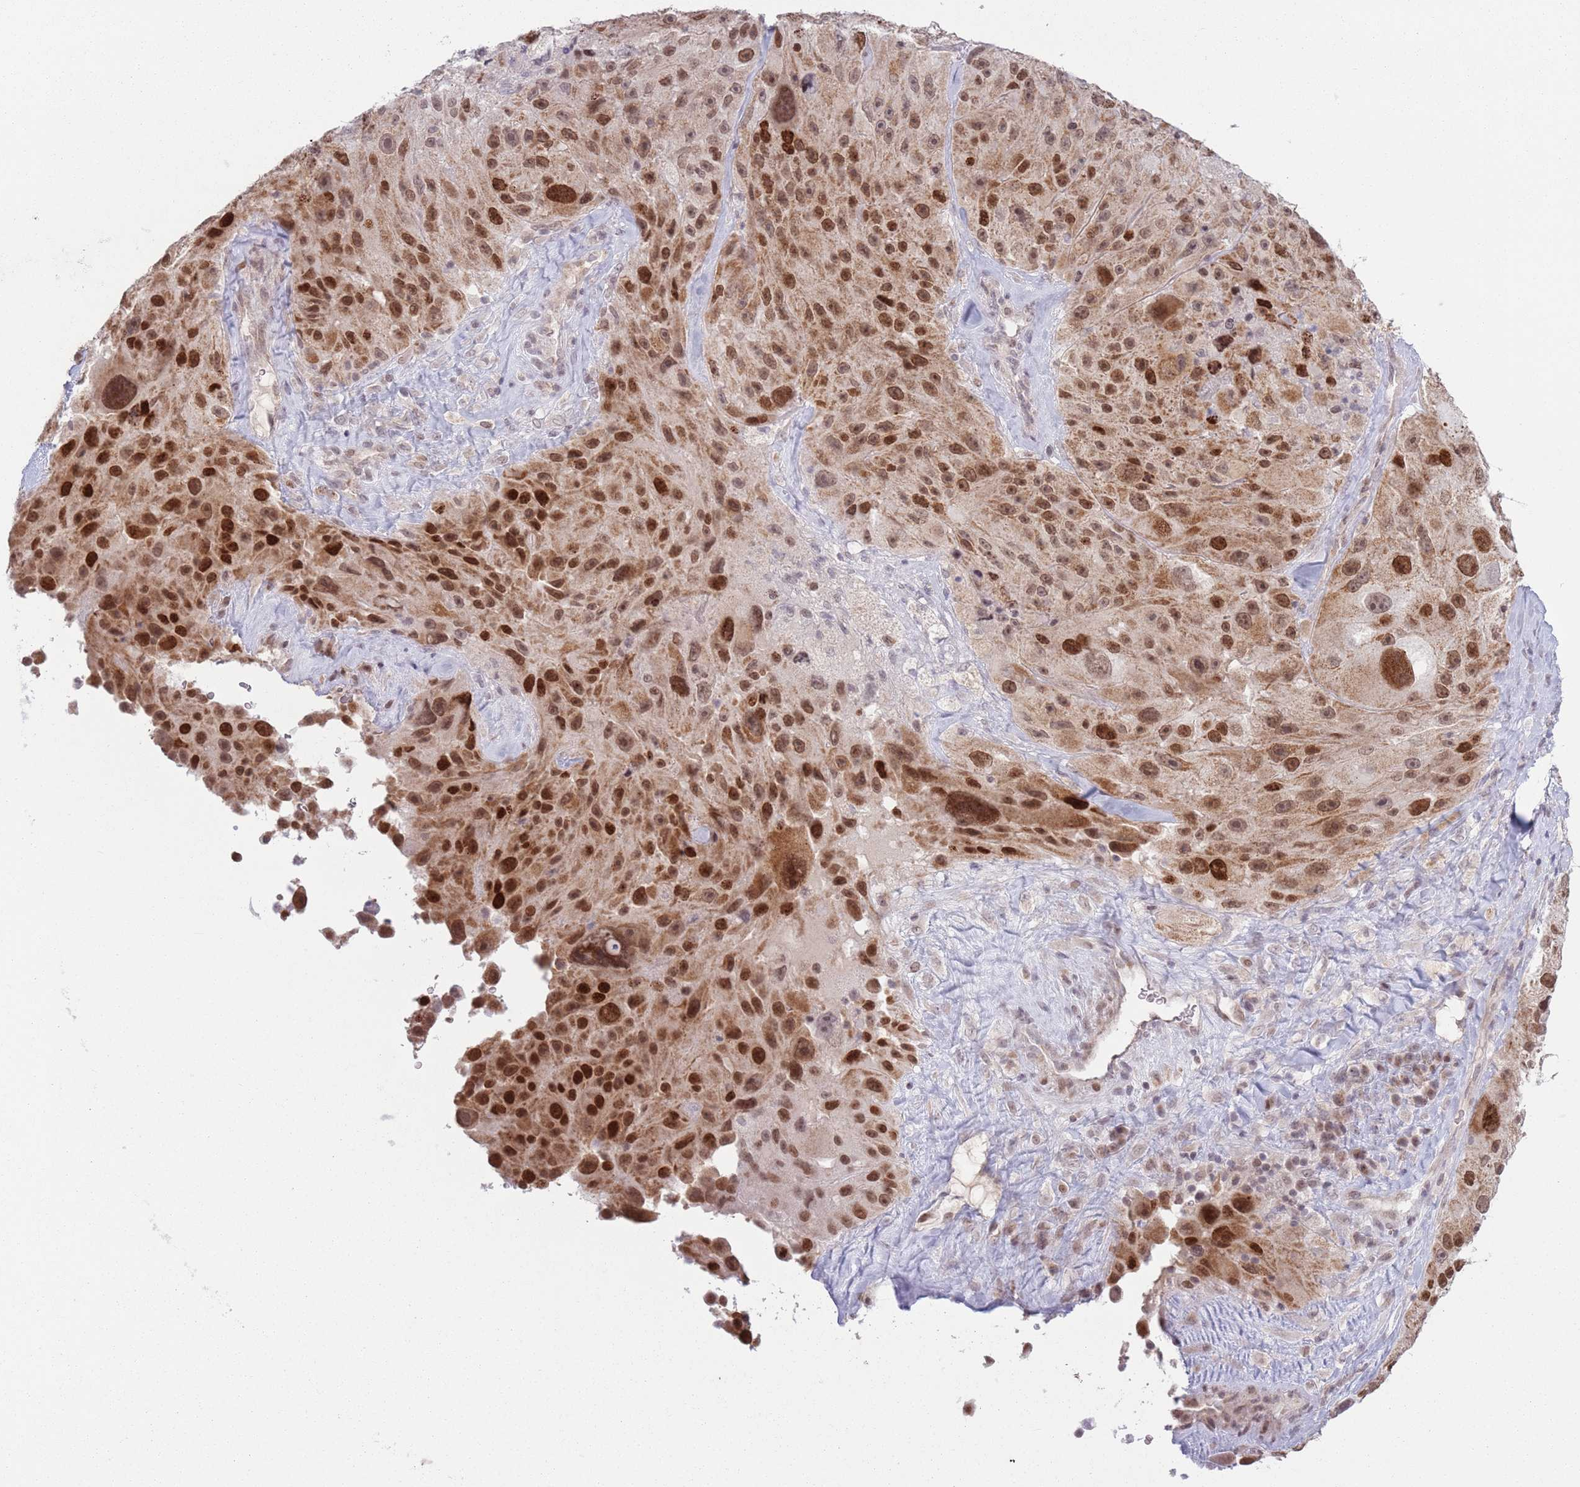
{"staining": {"intensity": "strong", "quantity": ">75%", "location": "nuclear"}, "tissue": "melanoma", "cell_type": "Tumor cells", "image_type": "cancer", "snomed": [{"axis": "morphology", "description": "Malignant melanoma, Metastatic site"}, {"axis": "topography", "description": "Lymph node"}], "caption": "A histopathology image showing strong nuclear expression in approximately >75% of tumor cells in melanoma, as visualized by brown immunohistochemical staining.", "gene": "MRPL34", "patient": {"sex": "male", "age": 62}}